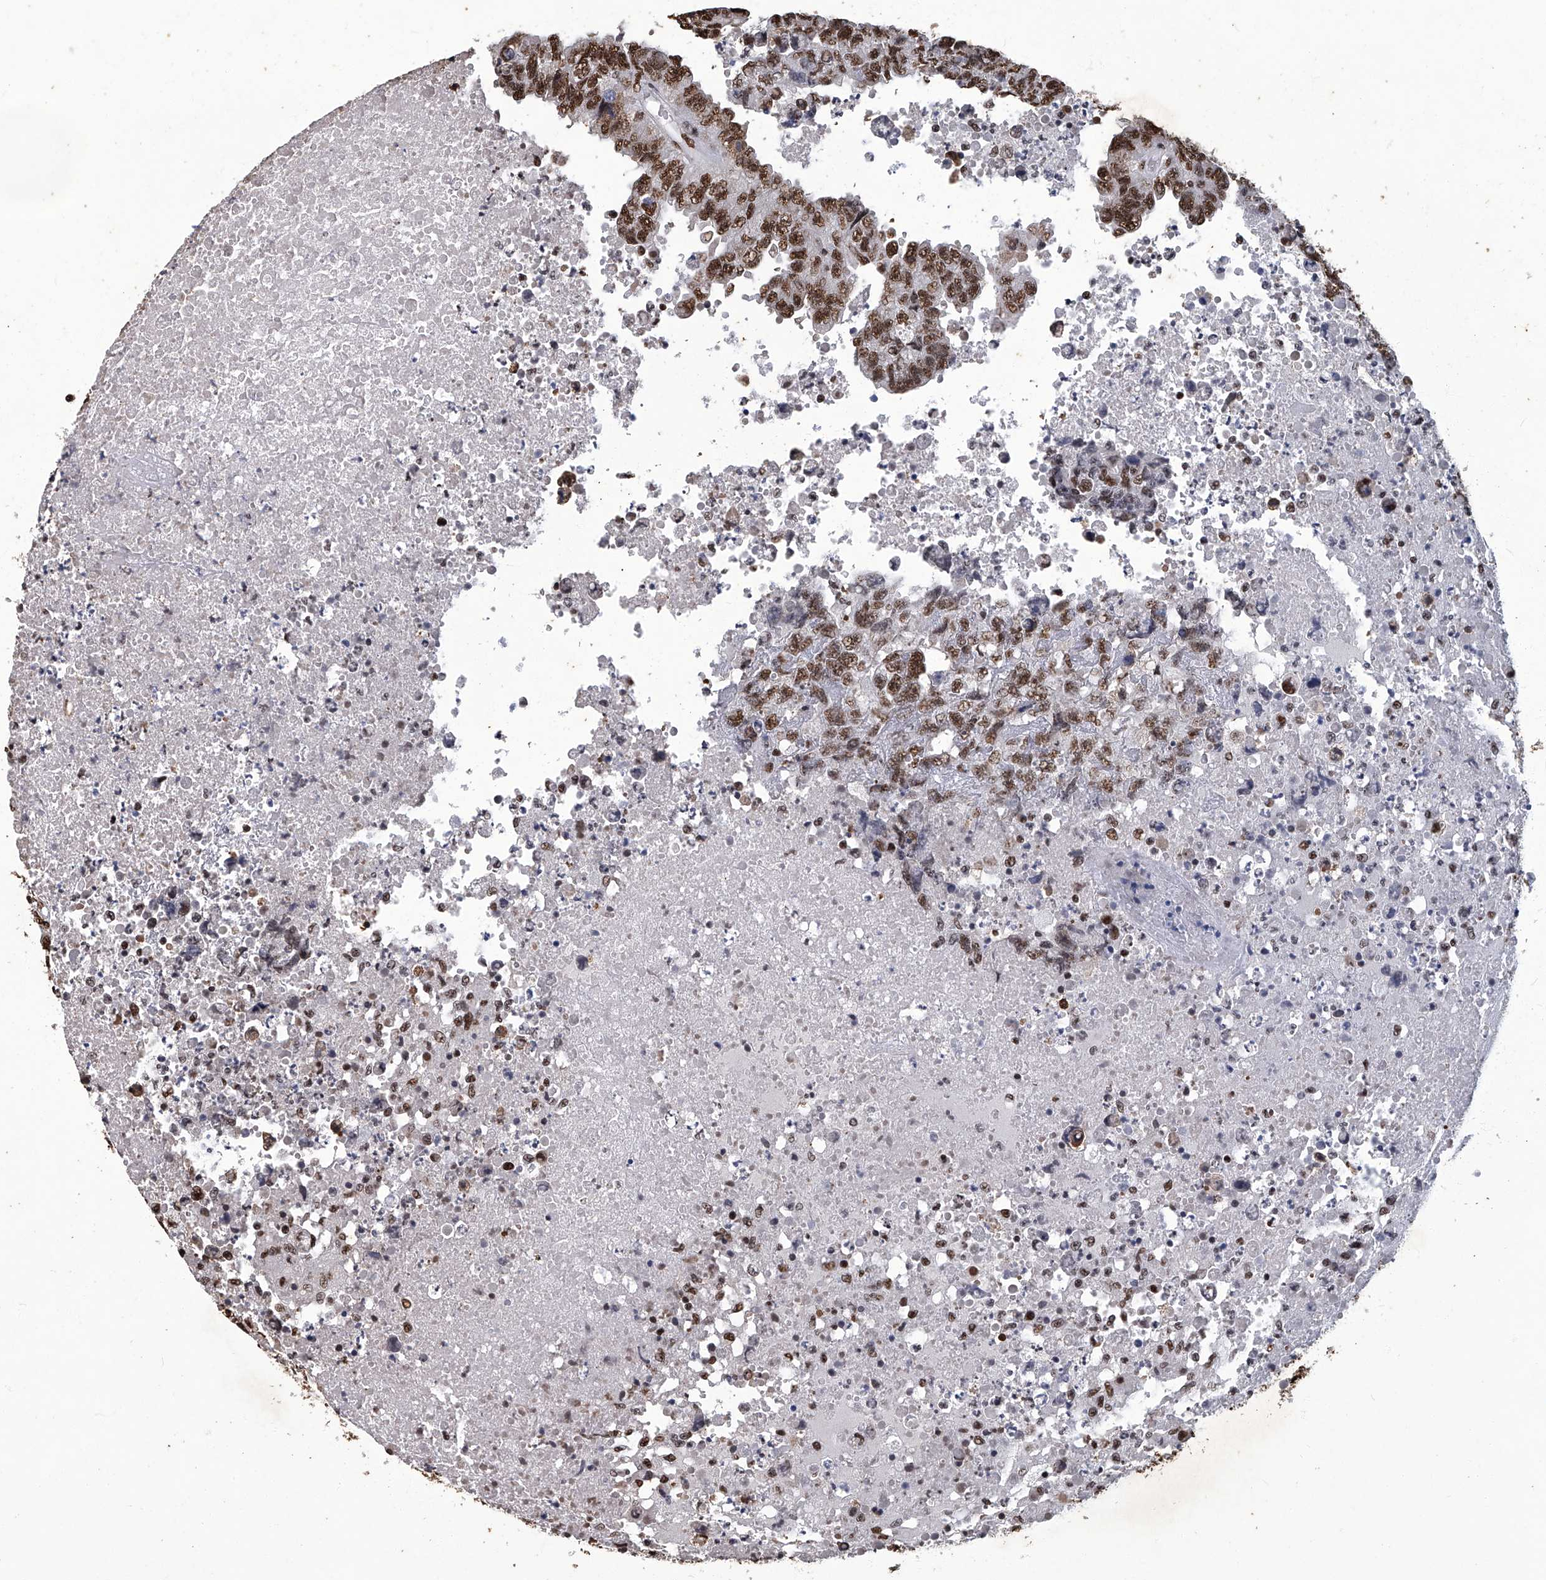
{"staining": {"intensity": "moderate", "quantity": ">75%", "location": "nuclear"}, "tissue": "testis cancer", "cell_type": "Tumor cells", "image_type": "cancer", "snomed": [{"axis": "morphology", "description": "Necrosis, NOS"}, {"axis": "morphology", "description": "Carcinoma, Embryonal, NOS"}, {"axis": "topography", "description": "Testis"}], "caption": "Protein expression analysis of embryonal carcinoma (testis) displays moderate nuclear expression in approximately >75% of tumor cells. (IHC, brightfield microscopy, high magnification).", "gene": "HBP1", "patient": {"sex": "male", "age": 19}}